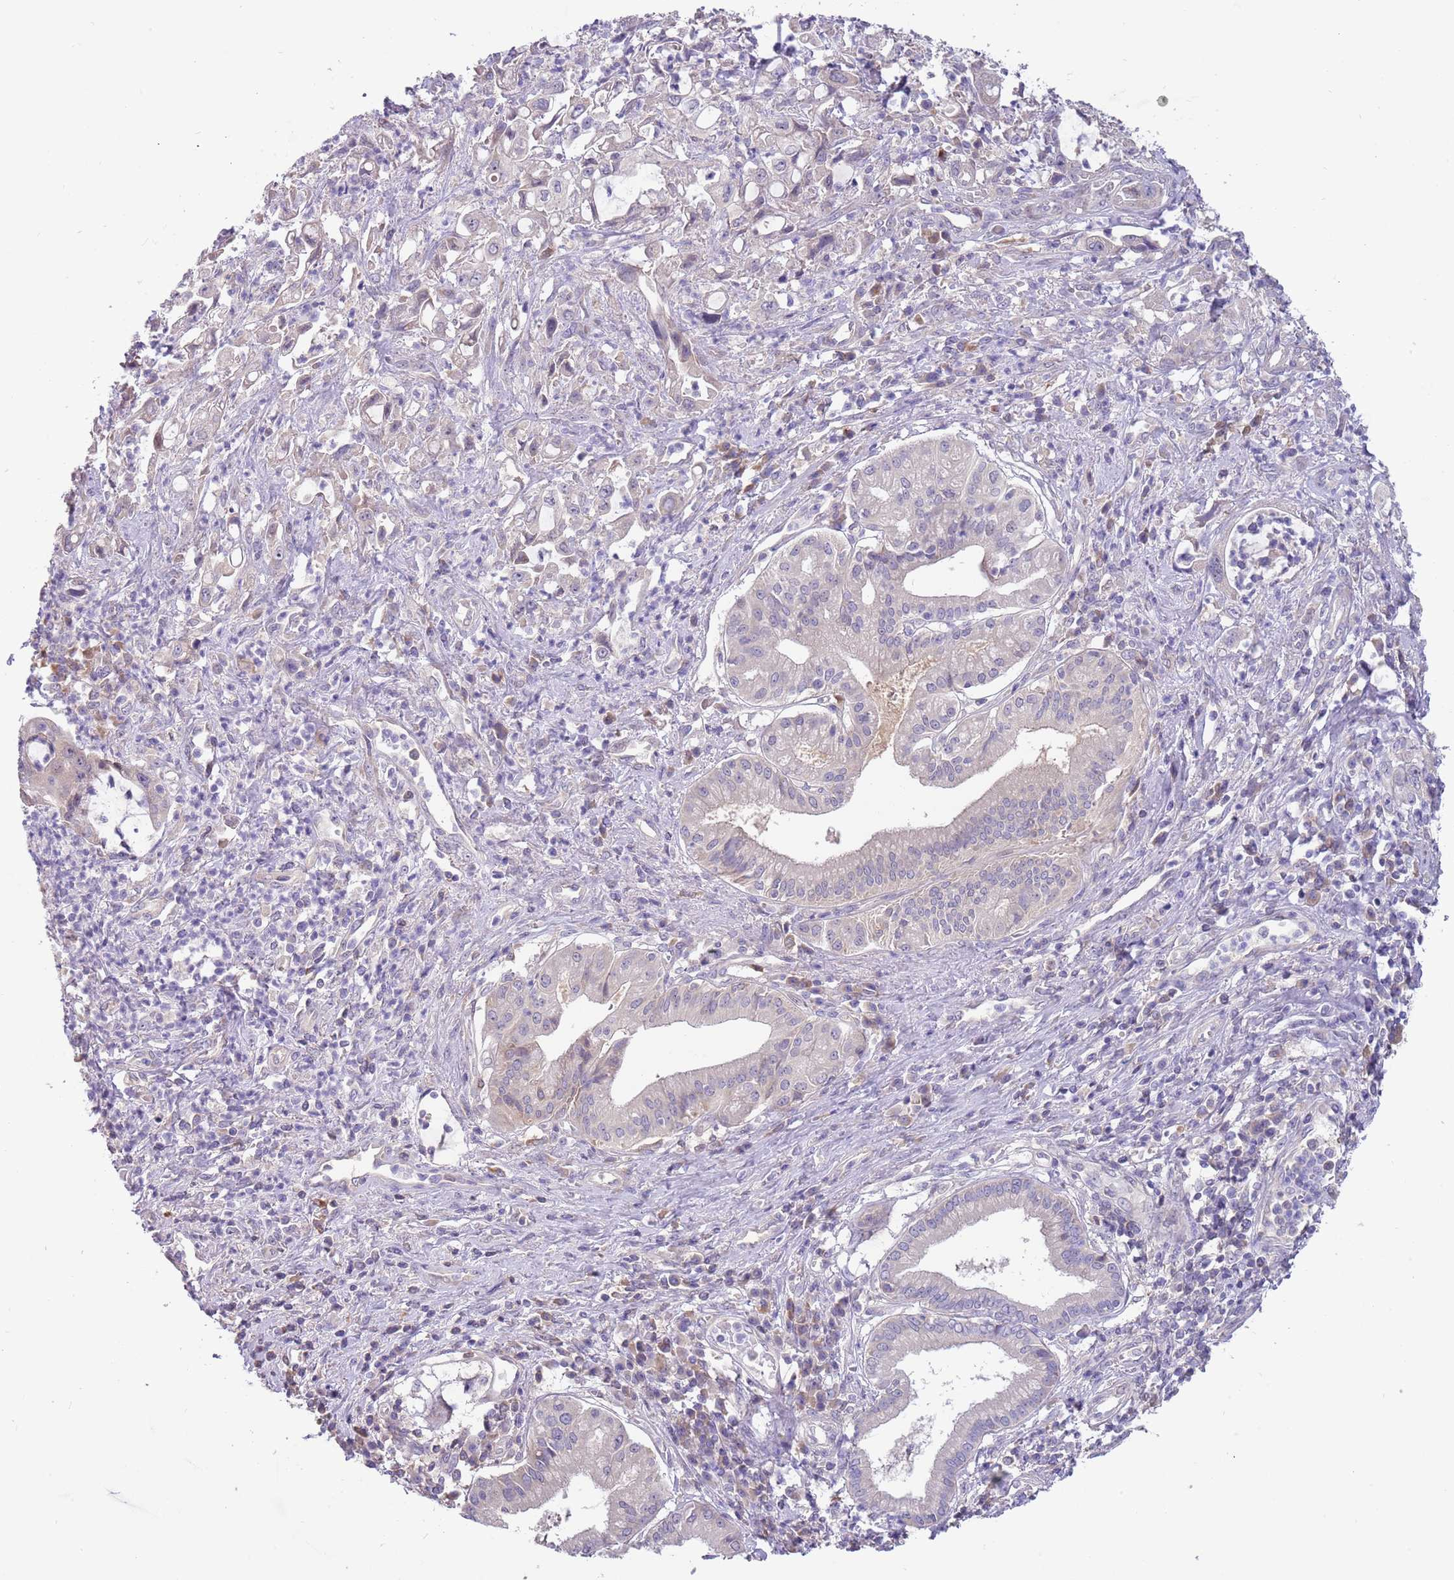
{"staining": {"intensity": "negative", "quantity": "none", "location": "none"}, "tissue": "pancreatic cancer", "cell_type": "Tumor cells", "image_type": "cancer", "snomed": [{"axis": "morphology", "description": "Adenocarcinoma, NOS"}, {"axis": "topography", "description": "Pancreas"}], "caption": "The histopathology image reveals no significant expression in tumor cells of pancreatic adenocarcinoma.", "gene": "CABYR", "patient": {"sex": "female", "age": 61}}